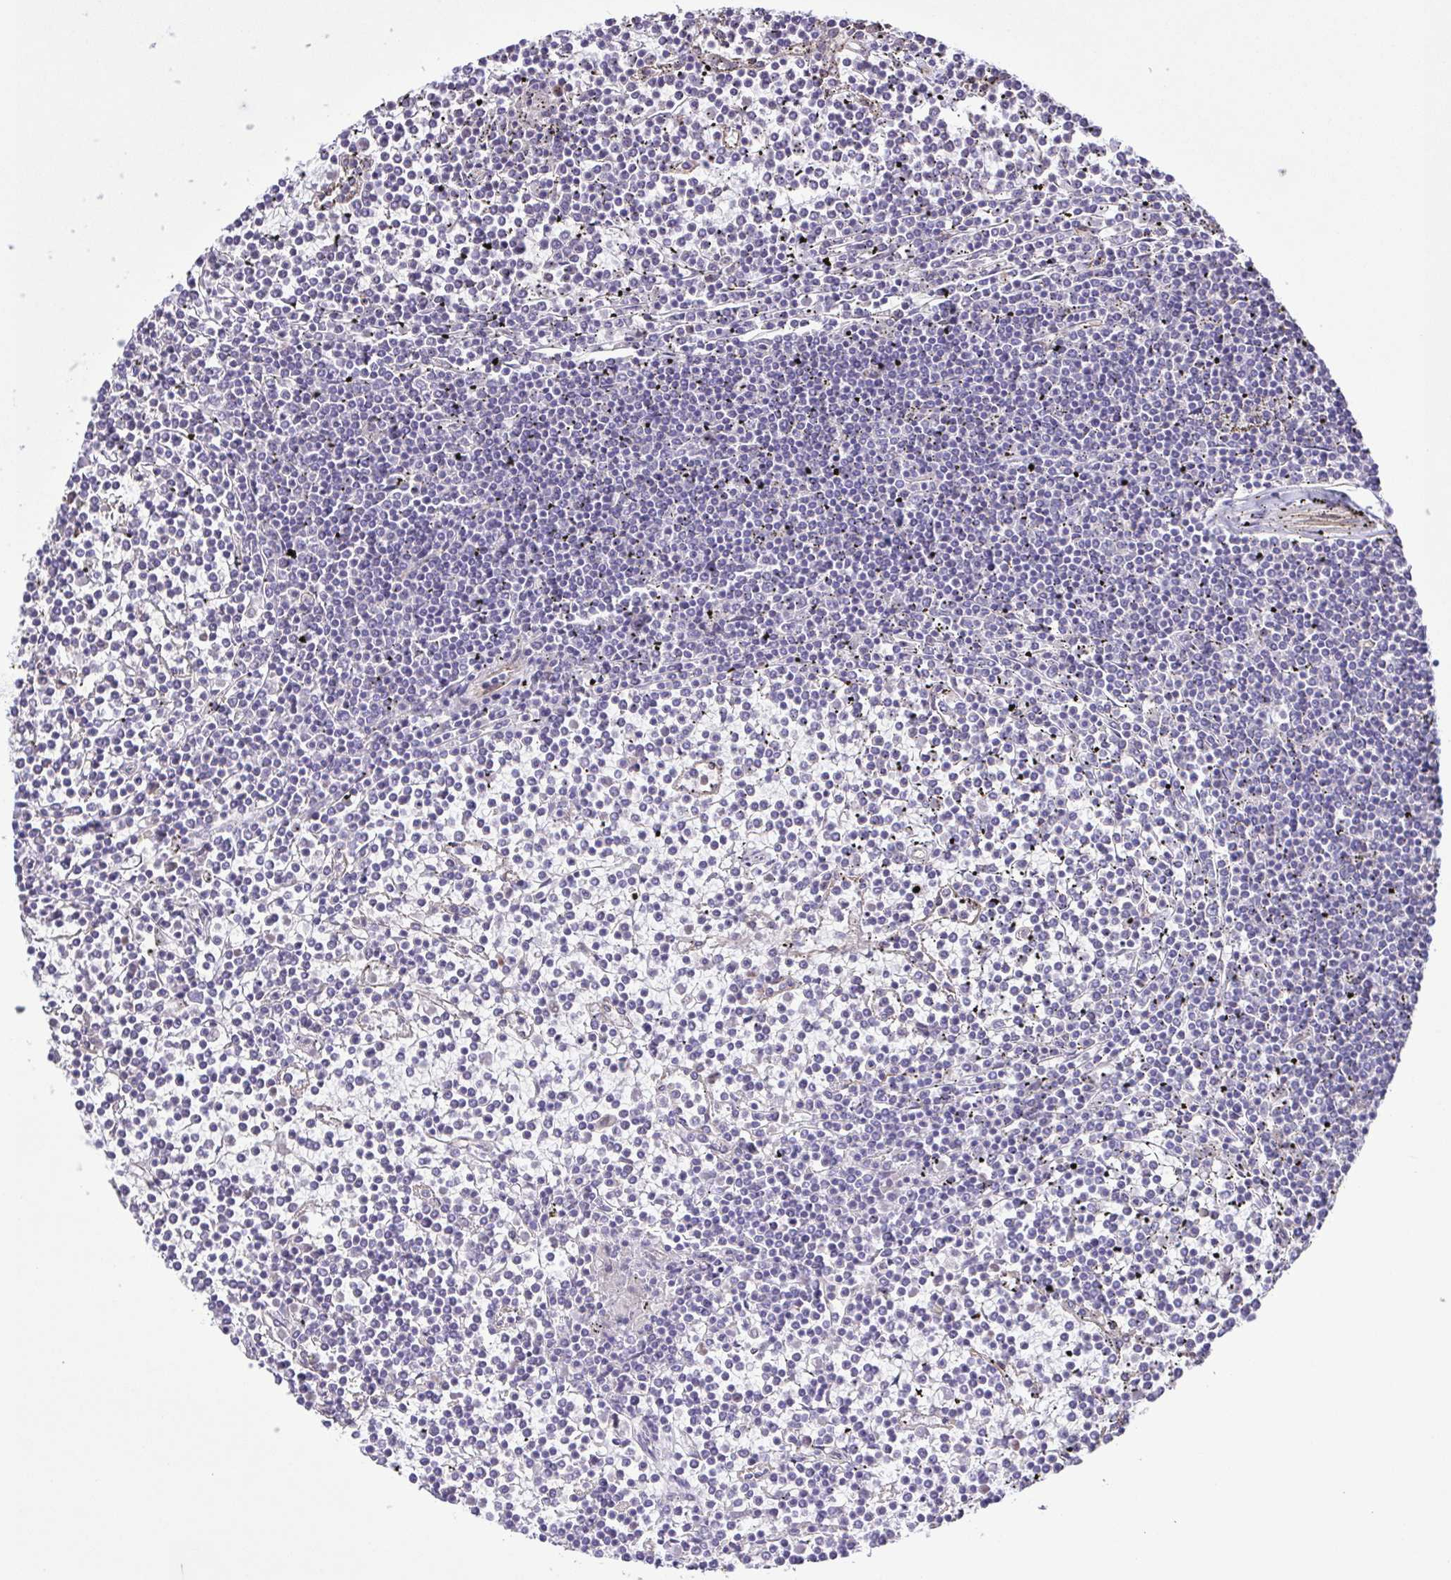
{"staining": {"intensity": "negative", "quantity": "none", "location": "none"}, "tissue": "lymphoma", "cell_type": "Tumor cells", "image_type": "cancer", "snomed": [{"axis": "morphology", "description": "Malignant lymphoma, non-Hodgkin's type, Low grade"}, {"axis": "topography", "description": "Spleen"}], "caption": "This is an immunohistochemistry micrograph of human lymphoma. There is no expression in tumor cells.", "gene": "FLT1", "patient": {"sex": "female", "age": 19}}